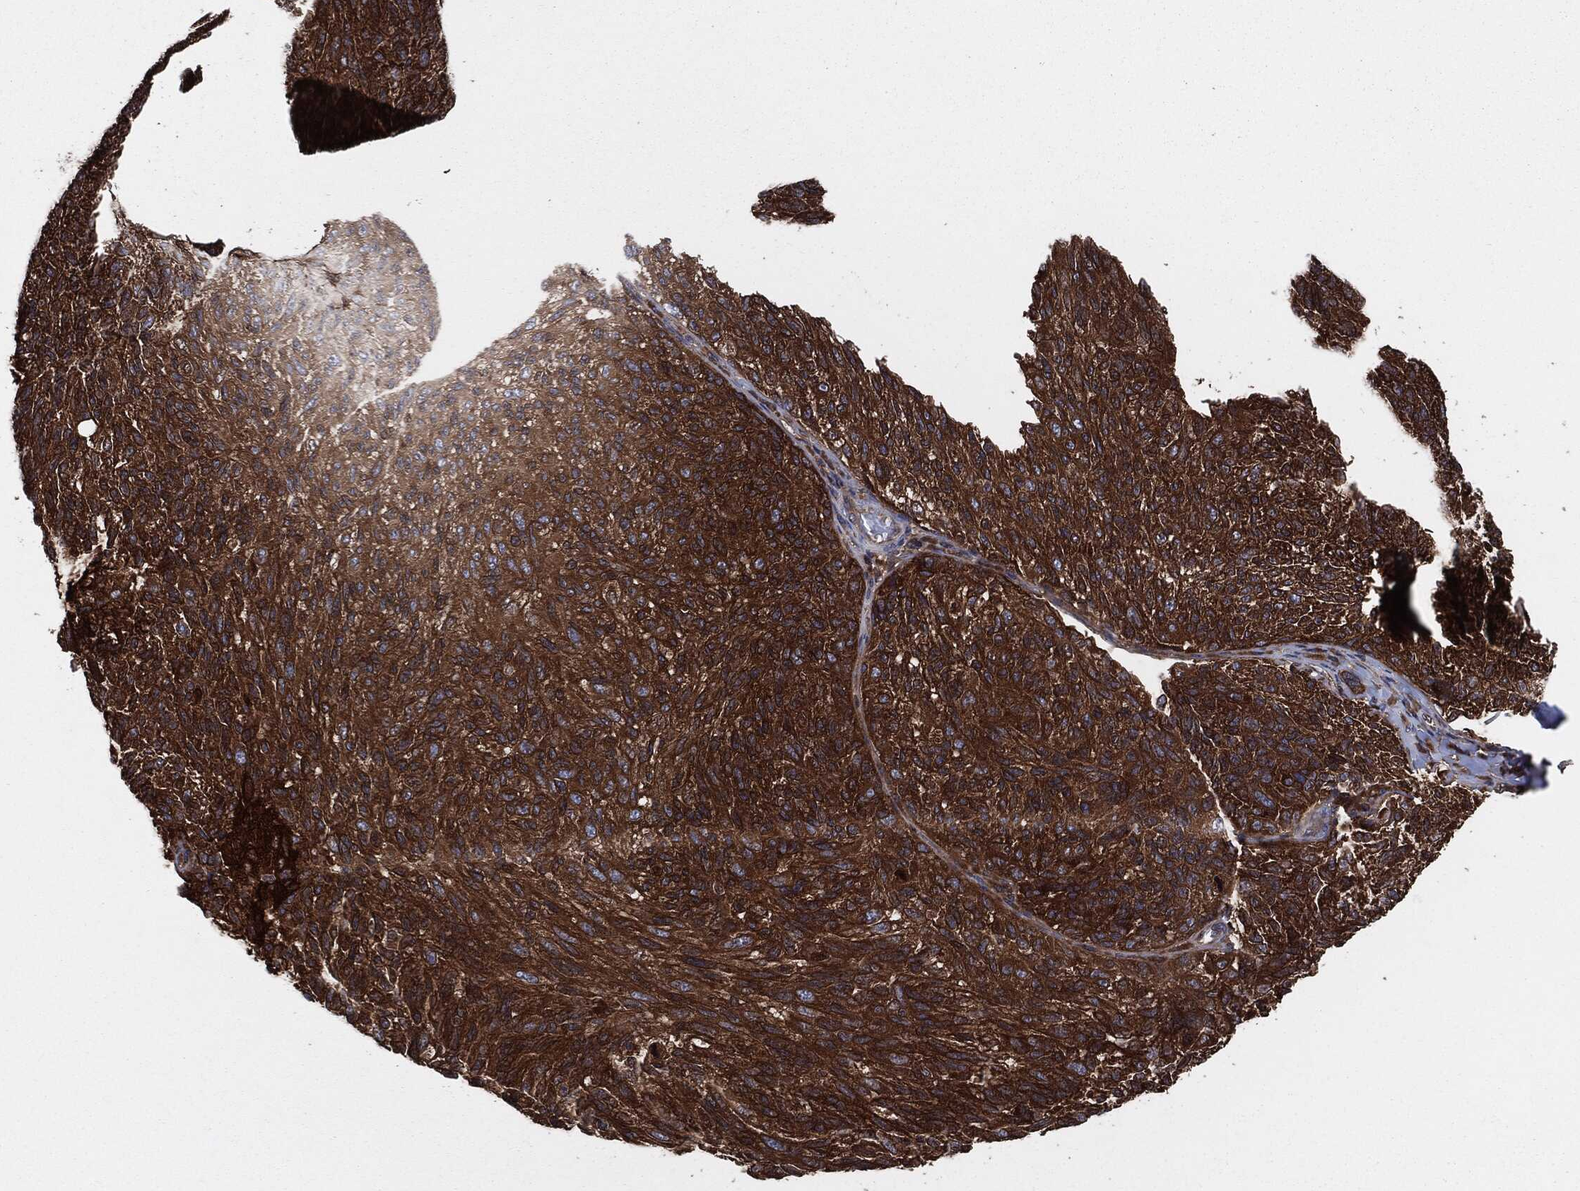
{"staining": {"intensity": "strong", "quantity": ">75%", "location": "cytoplasmic/membranous"}, "tissue": "melanoma", "cell_type": "Tumor cells", "image_type": "cancer", "snomed": [{"axis": "morphology", "description": "Malignant melanoma, NOS"}, {"axis": "topography", "description": "Skin"}], "caption": "Immunohistochemistry image of neoplastic tissue: human melanoma stained using immunohistochemistry (IHC) displays high levels of strong protein expression localized specifically in the cytoplasmic/membranous of tumor cells, appearing as a cytoplasmic/membranous brown color.", "gene": "XPNPEP1", "patient": {"sex": "female", "age": 73}}